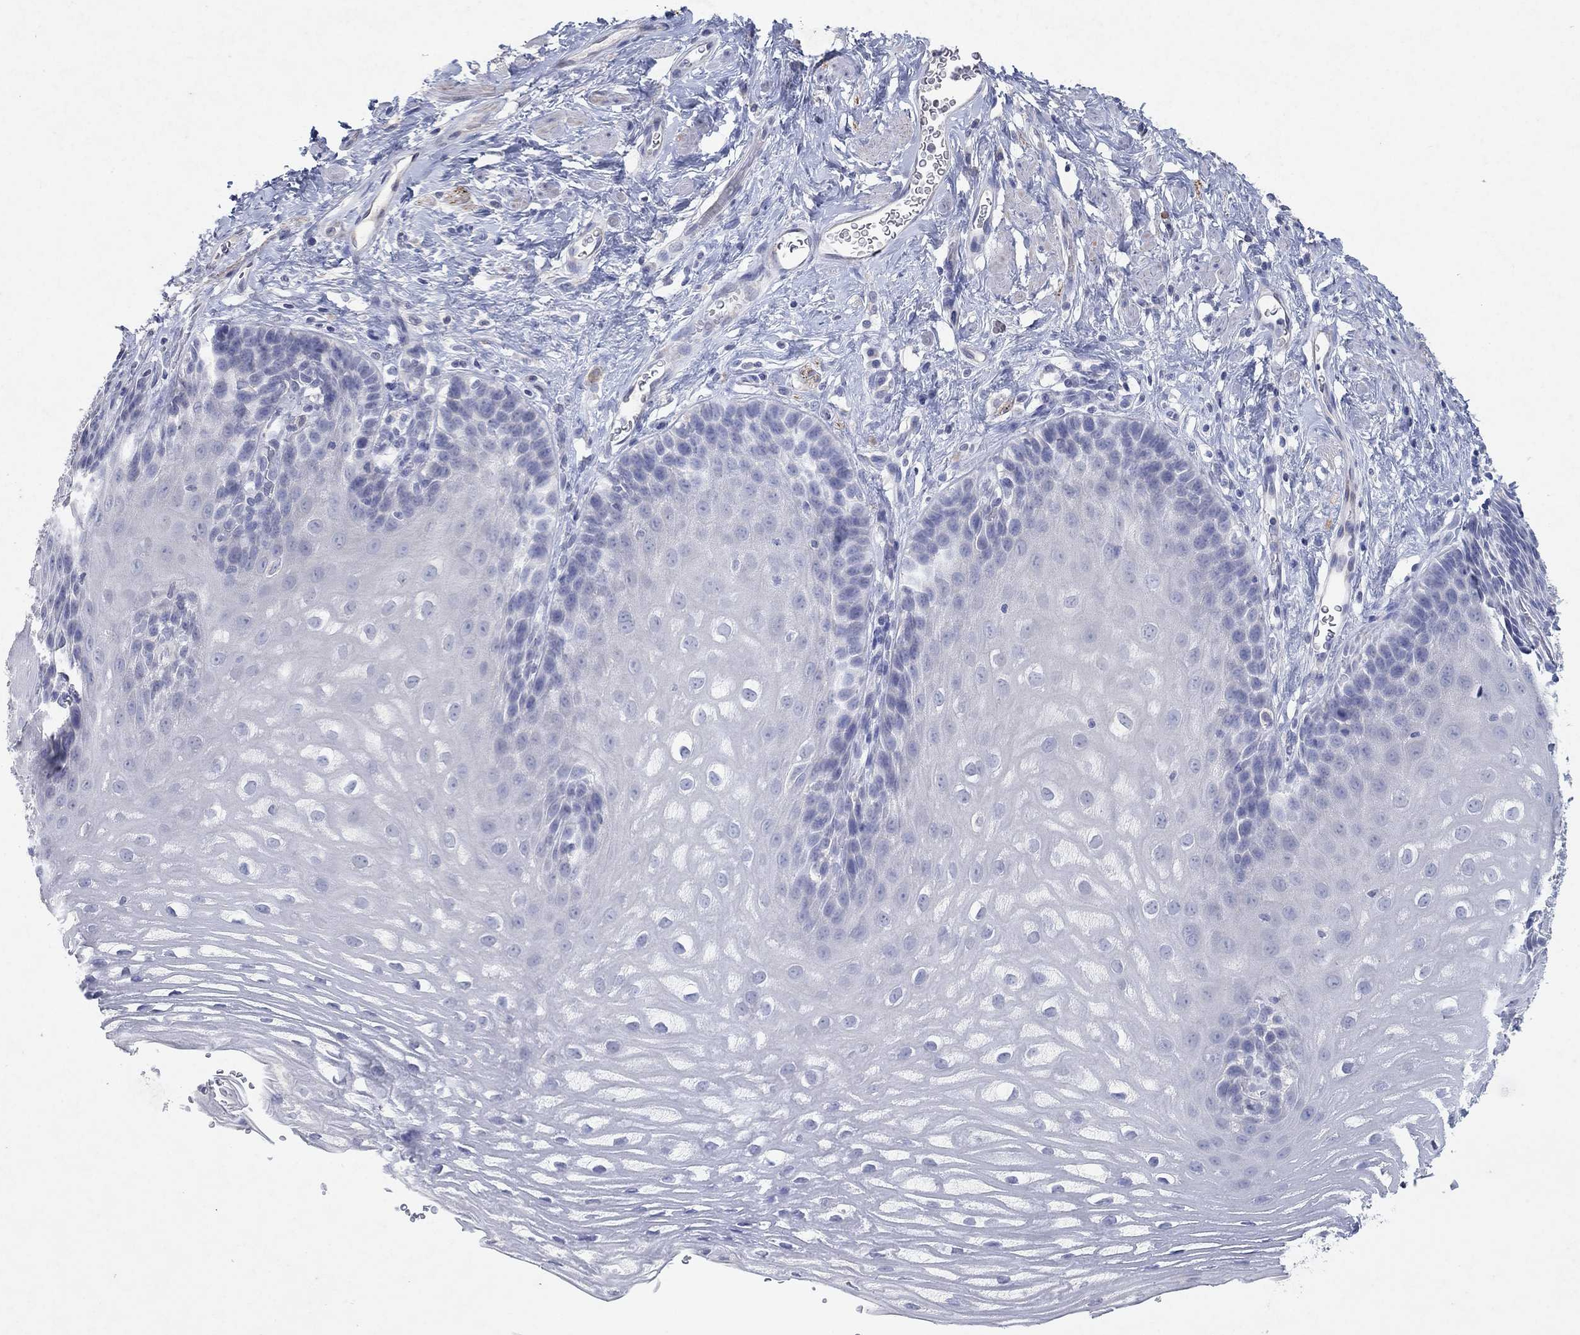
{"staining": {"intensity": "negative", "quantity": "none", "location": "none"}, "tissue": "esophagus", "cell_type": "Squamous epithelial cells", "image_type": "normal", "snomed": [{"axis": "morphology", "description": "Normal tissue, NOS"}, {"axis": "topography", "description": "Esophagus"}], "caption": "Photomicrograph shows no protein positivity in squamous epithelial cells of benign esophagus. The staining is performed using DAB brown chromogen with nuclei counter-stained in using hematoxylin.", "gene": "KRT40", "patient": {"sex": "male", "age": 64}}